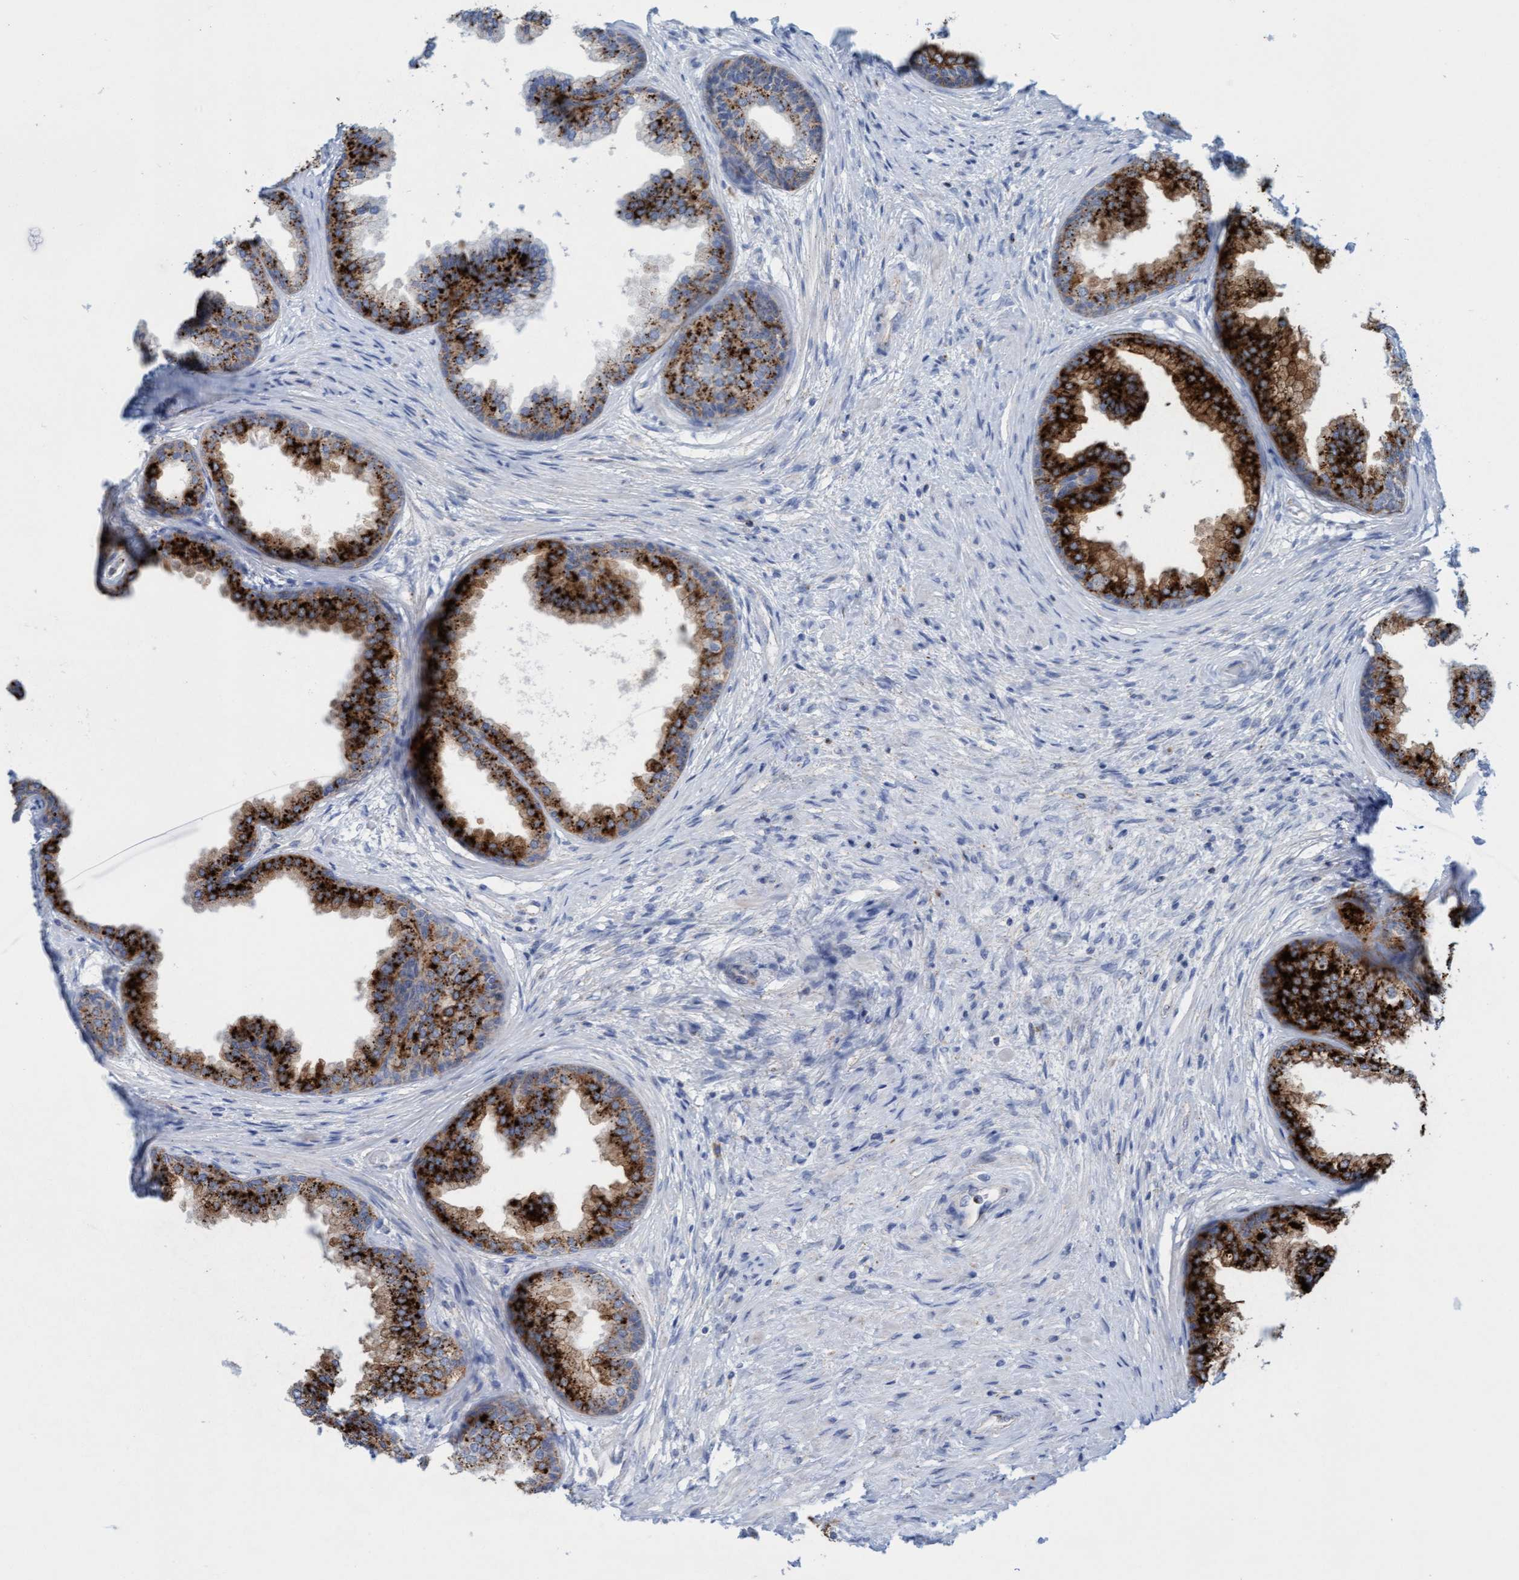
{"staining": {"intensity": "strong", "quantity": "25%-75%", "location": "cytoplasmic/membranous"}, "tissue": "prostate", "cell_type": "Glandular cells", "image_type": "normal", "snomed": [{"axis": "morphology", "description": "Normal tissue, NOS"}, {"axis": "topography", "description": "Prostate"}], "caption": "Brown immunohistochemical staining in benign human prostate exhibits strong cytoplasmic/membranous staining in approximately 25%-75% of glandular cells.", "gene": "SGSH", "patient": {"sex": "male", "age": 76}}